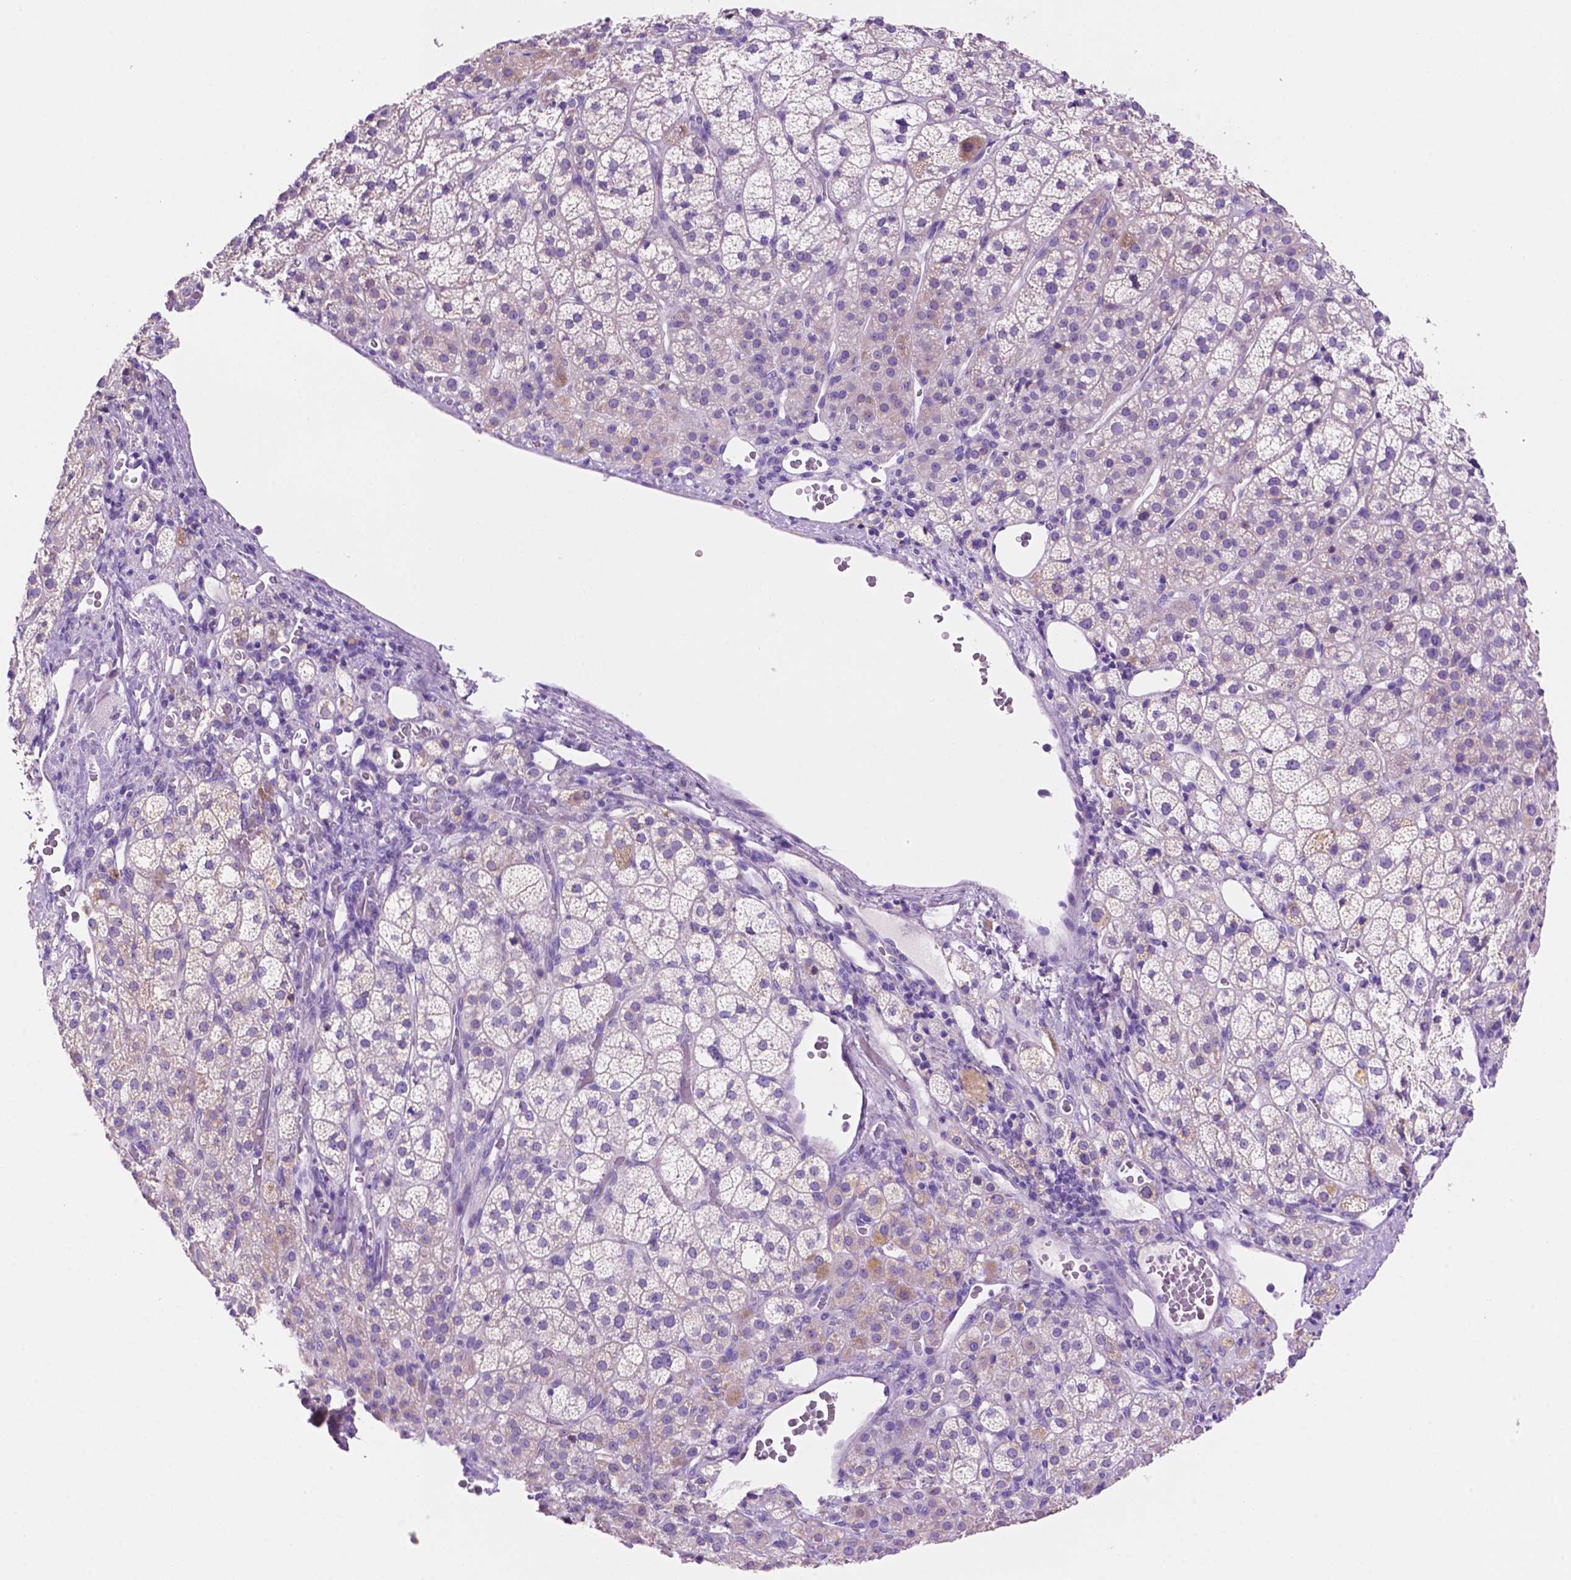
{"staining": {"intensity": "weak", "quantity": "<25%", "location": "cytoplasmic/membranous"}, "tissue": "adrenal gland", "cell_type": "Glandular cells", "image_type": "normal", "snomed": [{"axis": "morphology", "description": "Normal tissue, NOS"}, {"axis": "topography", "description": "Adrenal gland"}], "caption": "Glandular cells are negative for protein expression in normal human adrenal gland. (DAB immunohistochemistry visualized using brightfield microscopy, high magnification).", "gene": "CEACAM7", "patient": {"sex": "female", "age": 60}}